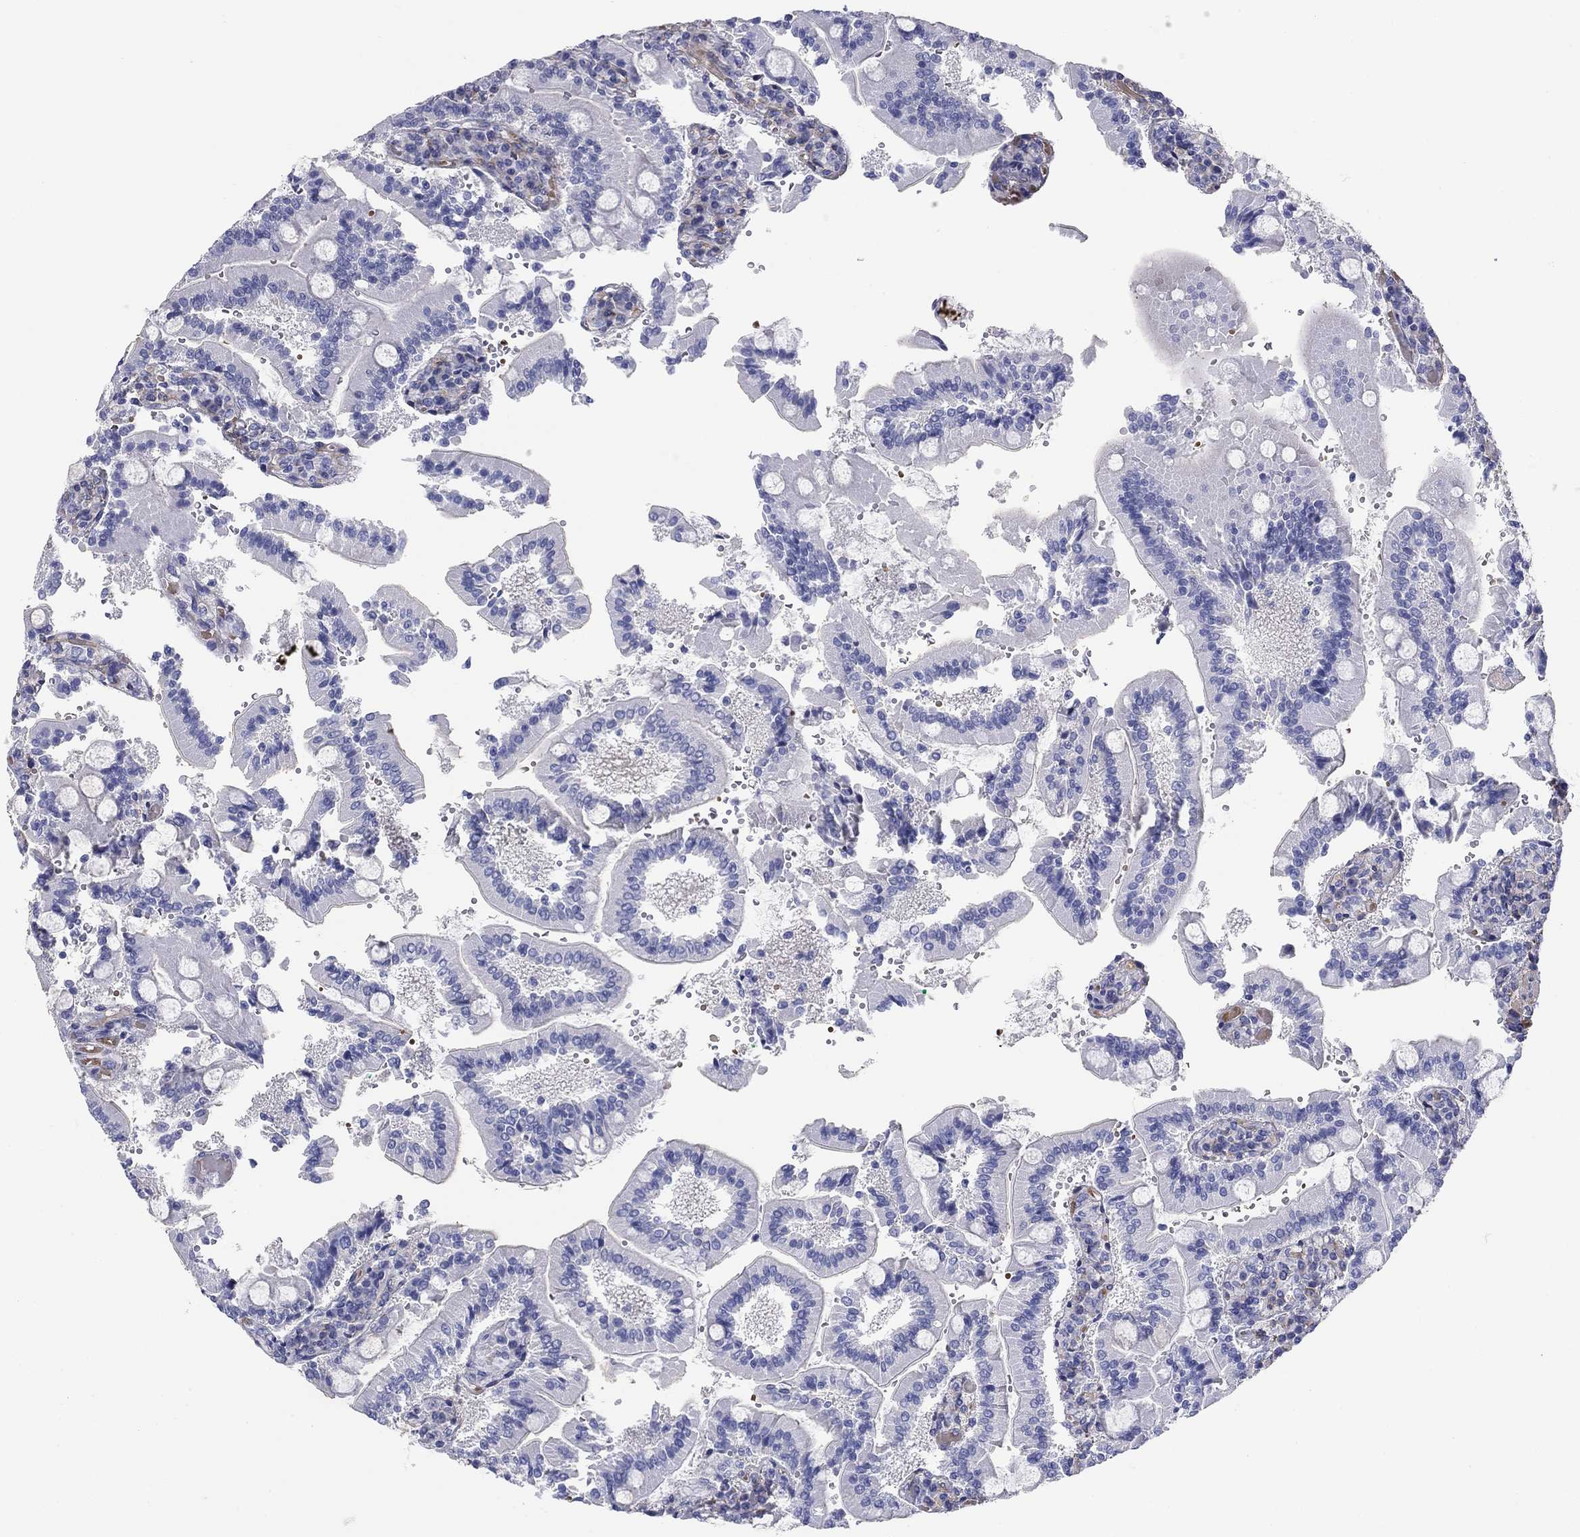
{"staining": {"intensity": "negative", "quantity": "none", "location": "none"}, "tissue": "duodenum", "cell_type": "Glandular cells", "image_type": "normal", "snomed": [{"axis": "morphology", "description": "Normal tissue, NOS"}, {"axis": "topography", "description": "Duodenum"}], "caption": "Immunohistochemistry image of benign duodenum stained for a protein (brown), which reveals no positivity in glandular cells. (DAB immunohistochemistry with hematoxylin counter stain).", "gene": "GPC1", "patient": {"sex": "female", "age": 62}}